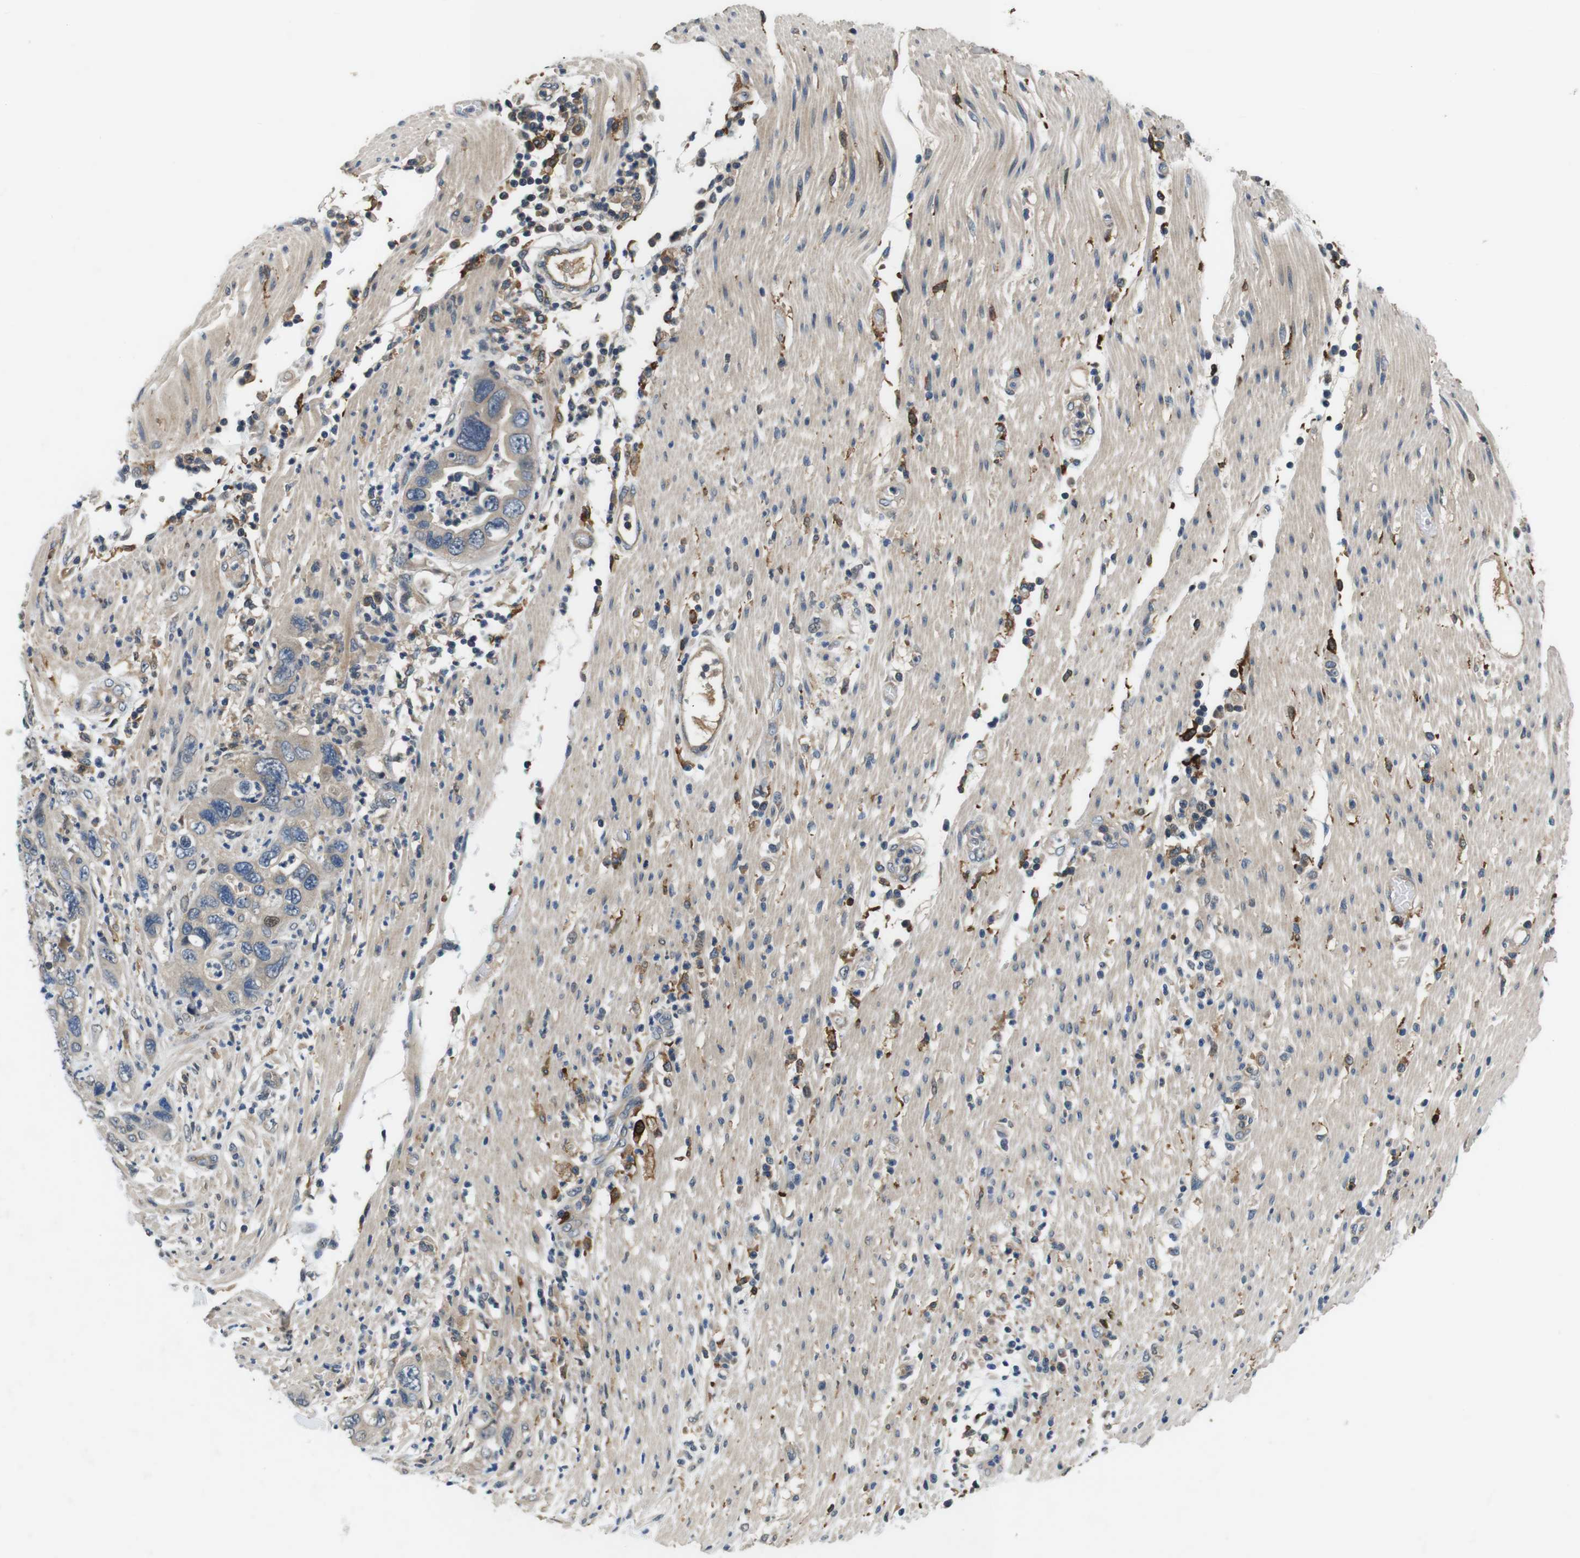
{"staining": {"intensity": "weak", "quantity": ">75%", "location": "cytoplasmic/membranous"}, "tissue": "pancreatic cancer", "cell_type": "Tumor cells", "image_type": "cancer", "snomed": [{"axis": "morphology", "description": "Adenocarcinoma, NOS"}, {"axis": "topography", "description": "Pancreas"}], "caption": "Immunohistochemistry (IHC) image of neoplastic tissue: human pancreatic cancer stained using immunohistochemistry demonstrates low levels of weak protein expression localized specifically in the cytoplasmic/membranous of tumor cells, appearing as a cytoplasmic/membranous brown color.", "gene": "CD163L1", "patient": {"sex": "female", "age": 71}}